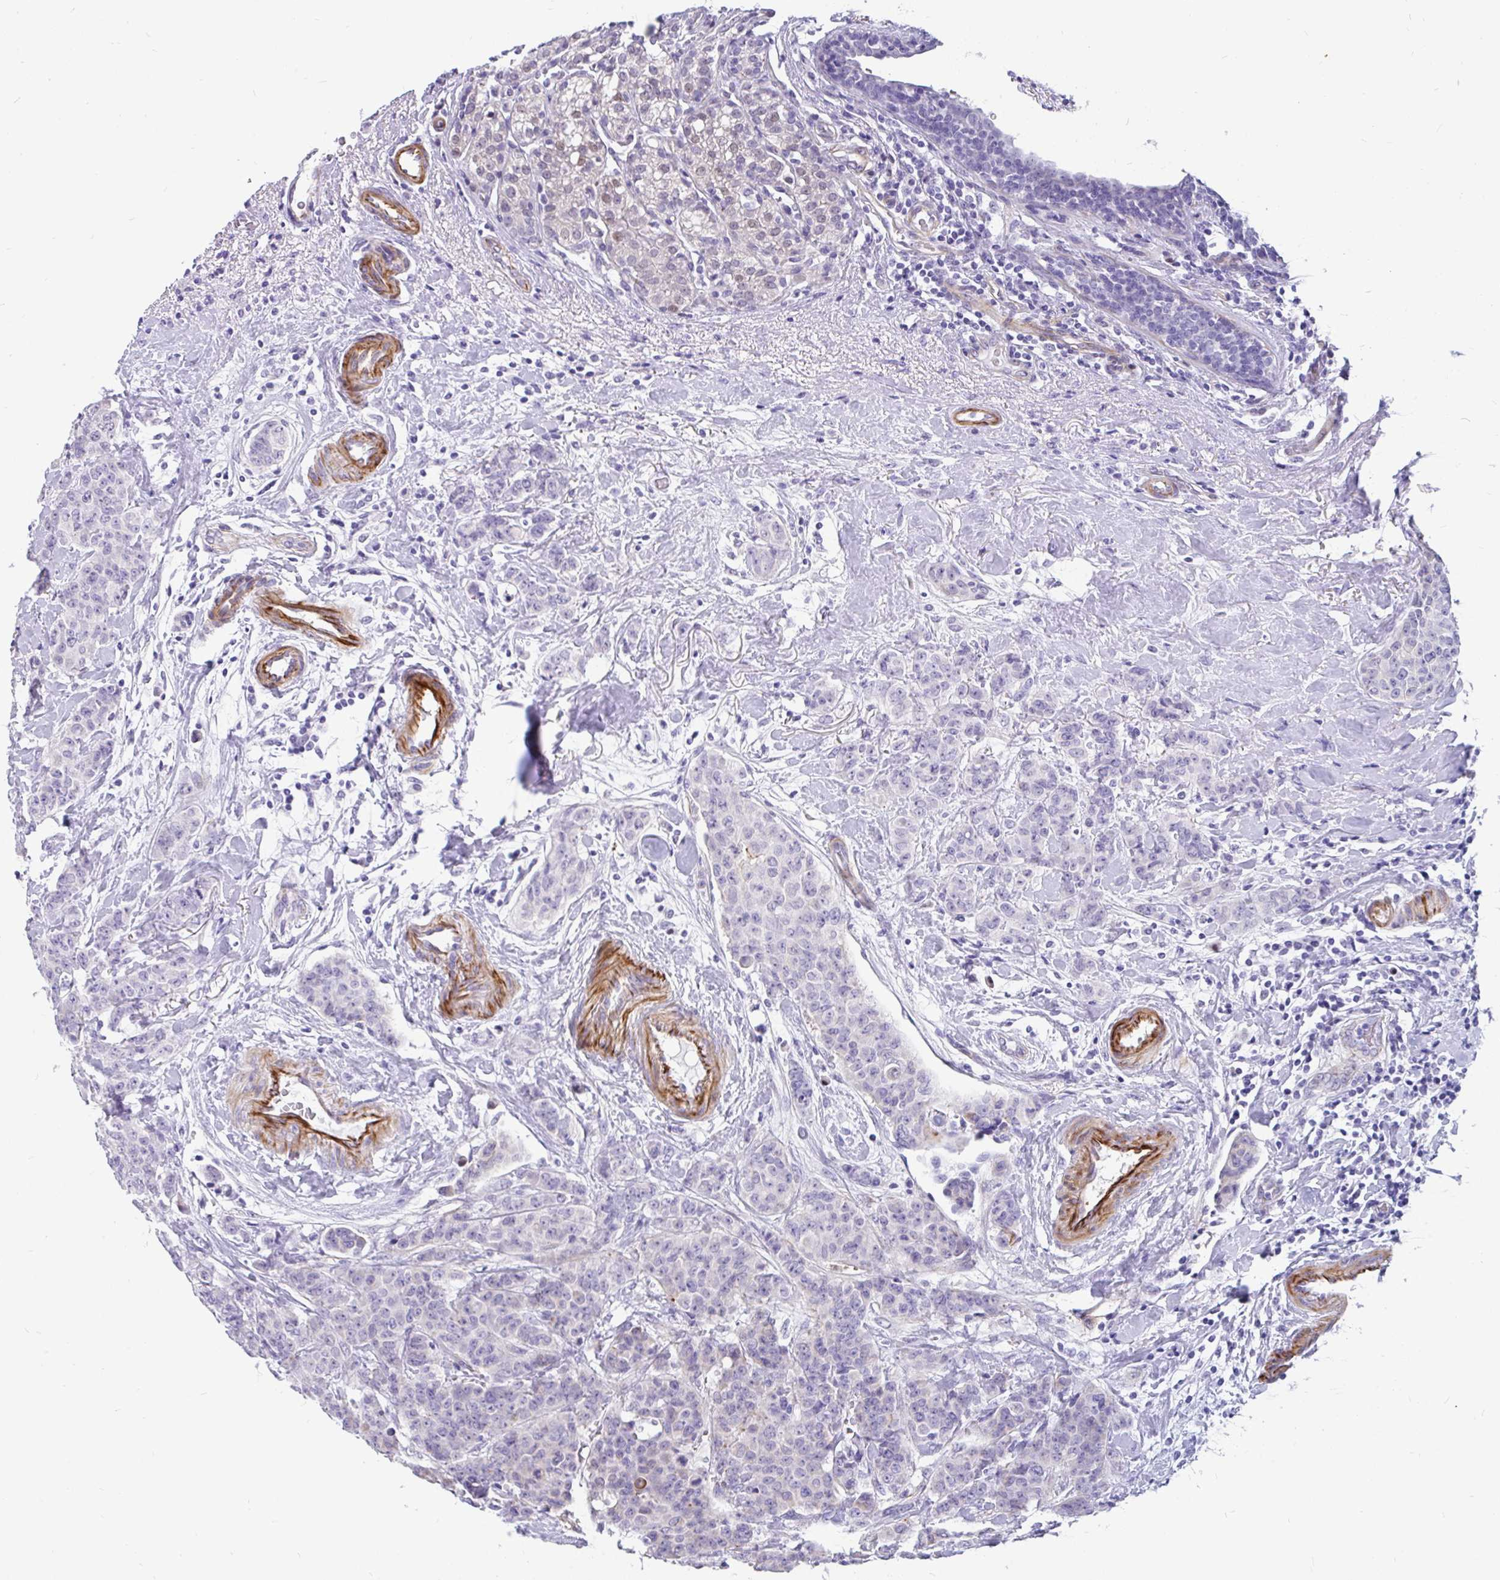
{"staining": {"intensity": "weak", "quantity": "<25%", "location": "nuclear"}, "tissue": "breast cancer", "cell_type": "Tumor cells", "image_type": "cancer", "snomed": [{"axis": "morphology", "description": "Duct carcinoma"}, {"axis": "topography", "description": "Breast"}], "caption": "Immunohistochemical staining of invasive ductal carcinoma (breast) shows no significant positivity in tumor cells.", "gene": "EML5", "patient": {"sex": "female", "age": 40}}